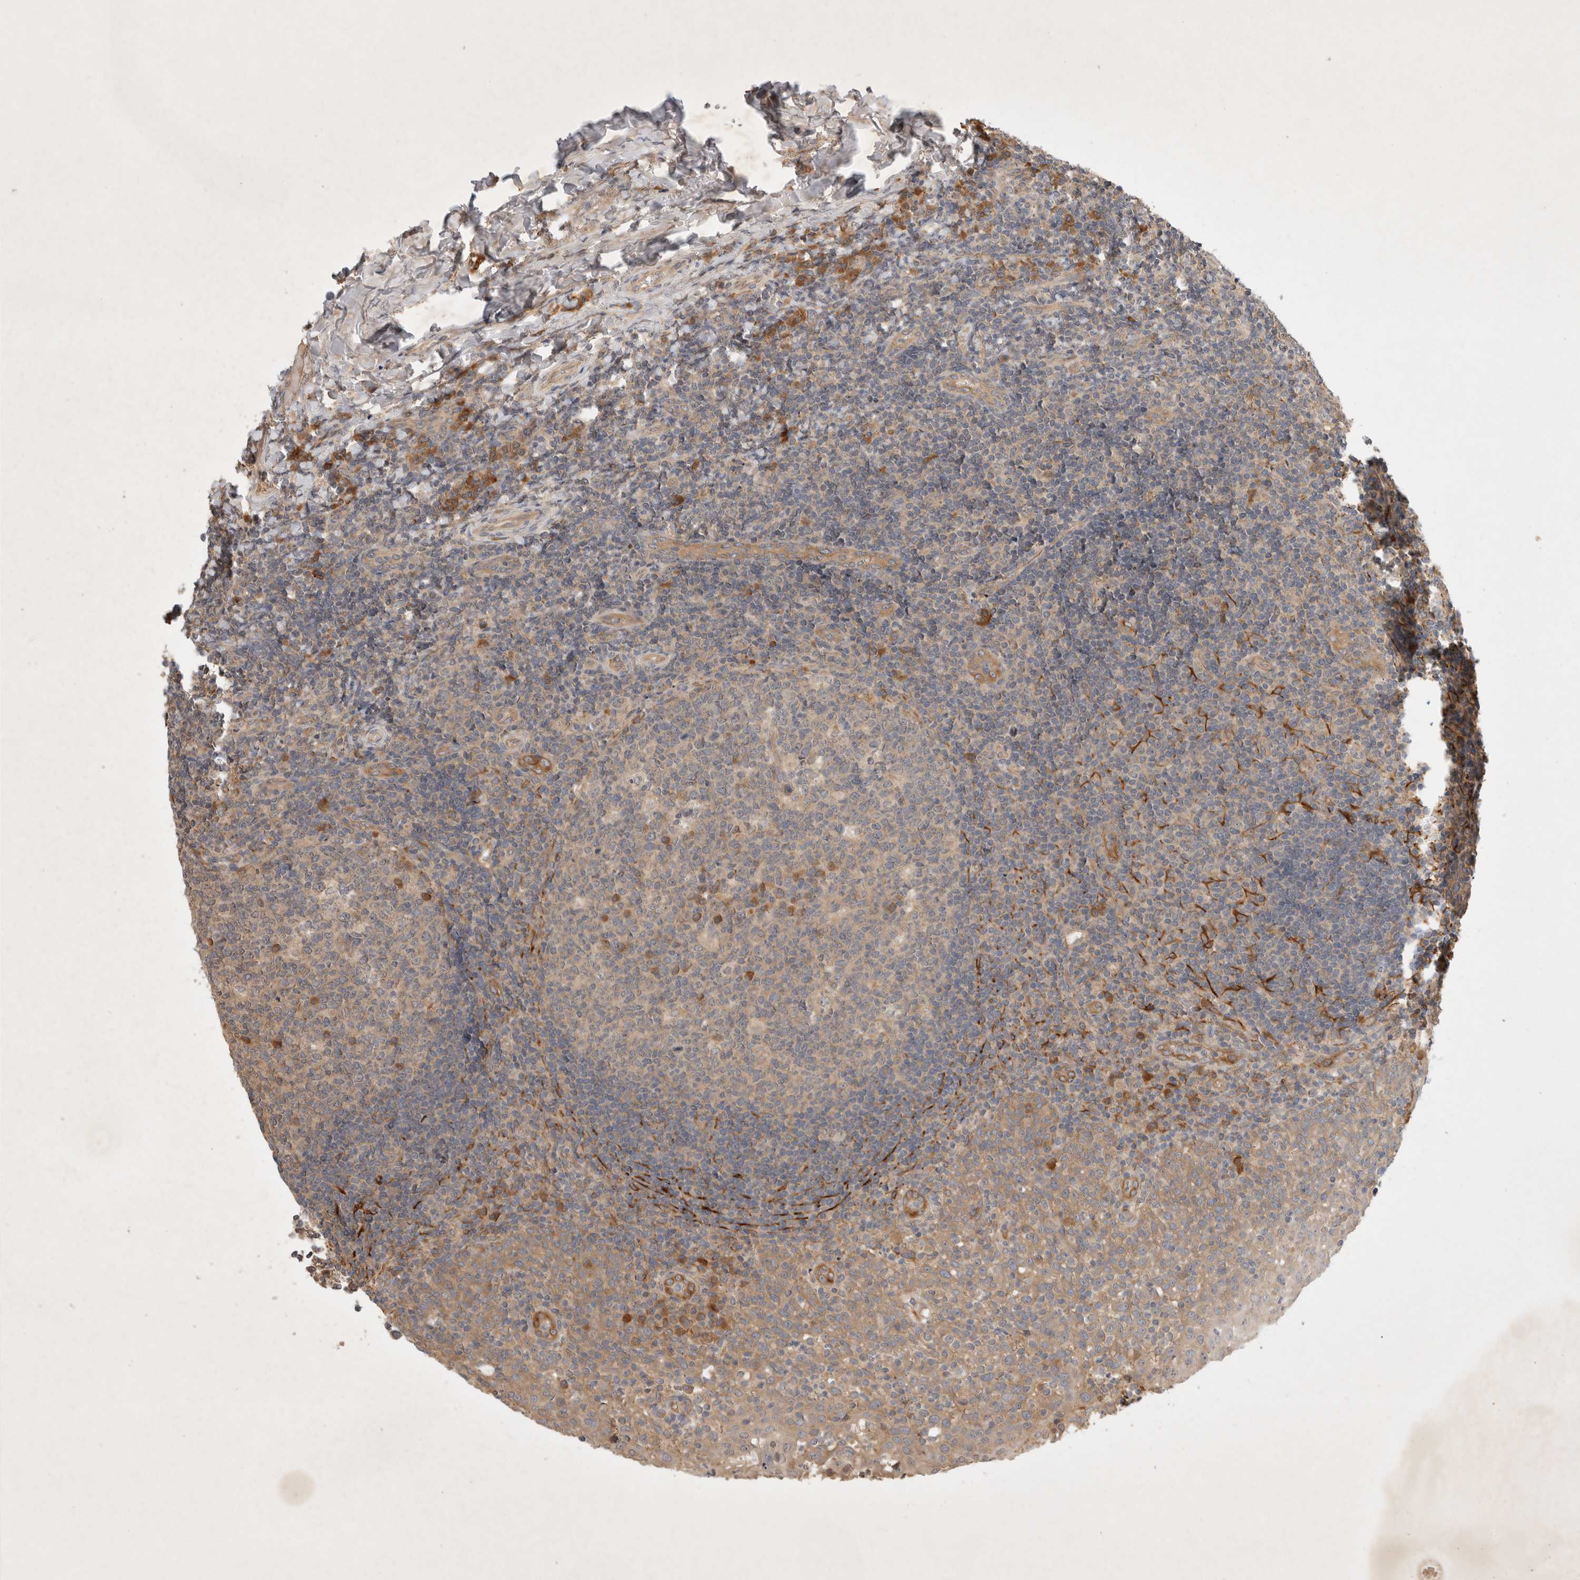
{"staining": {"intensity": "strong", "quantity": "<25%", "location": "cytoplasmic/membranous"}, "tissue": "tonsil", "cell_type": "Germinal center cells", "image_type": "normal", "snomed": [{"axis": "morphology", "description": "Normal tissue, NOS"}, {"axis": "topography", "description": "Tonsil"}], "caption": "Protein staining by IHC displays strong cytoplasmic/membranous positivity in about <25% of germinal center cells in benign tonsil.", "gene": "YES1", "patient": {"sex": "female", "age": 19}}